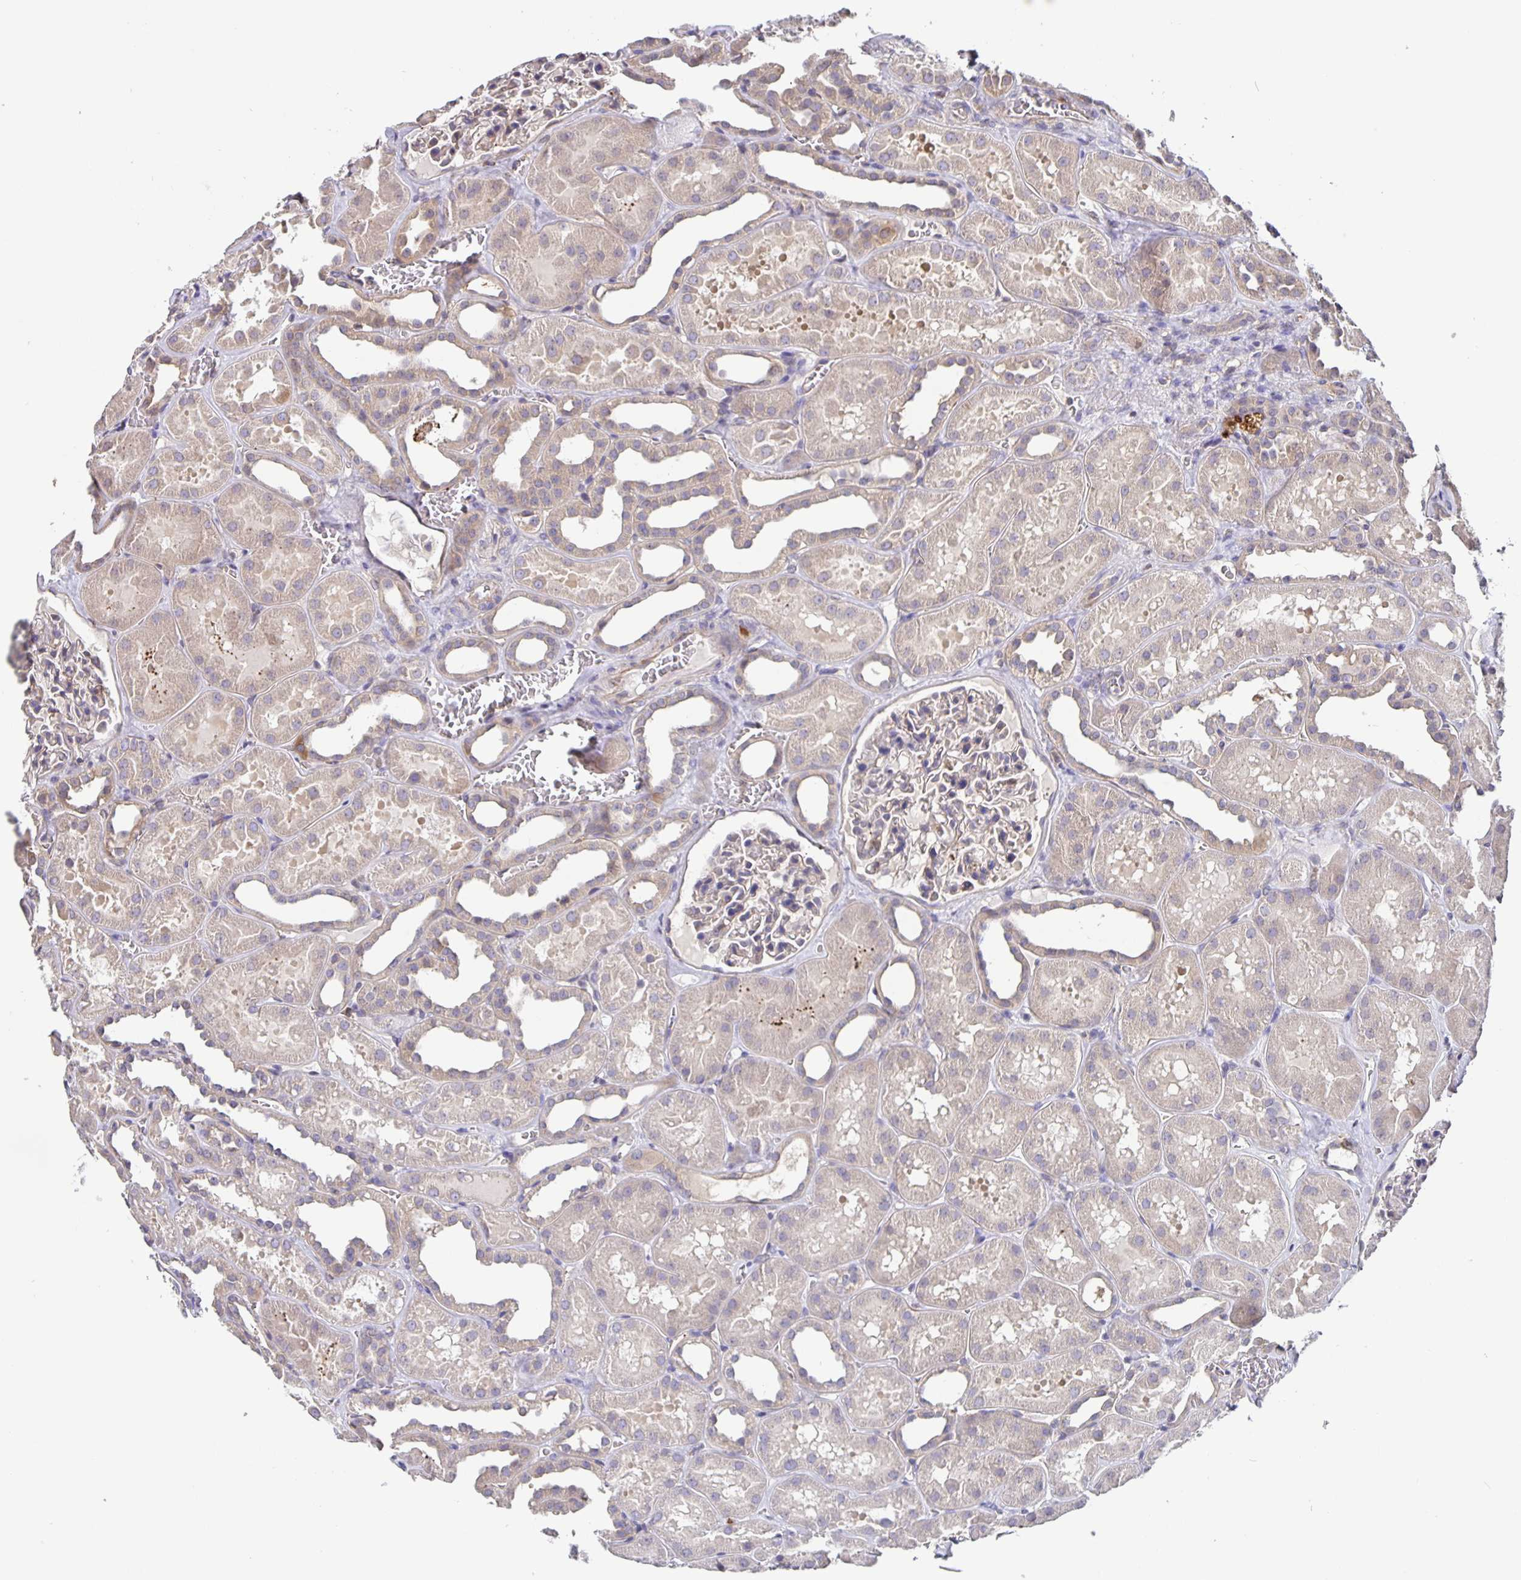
{"staining": {"intensity": "weak", "quantity": "<25%", "location": "cytoplasmic/membranous"}, "tissue": "kidney", "cell_type": "Cells in glomeruli", "image_type": "normal", "snomed": [{"axis": "morphology", "description": "Normal tissue, NOS"}, {"axis": "topography", "description": "Kidney"}], "caption": "DAB immunohistochemical staining of unremarkable human kidney demonstrates no significant expression in cells in glomeruli. Nuclei are stained in blue.", "gene": "FEM1C", "patient": {"sex": "female", "age": 41}}